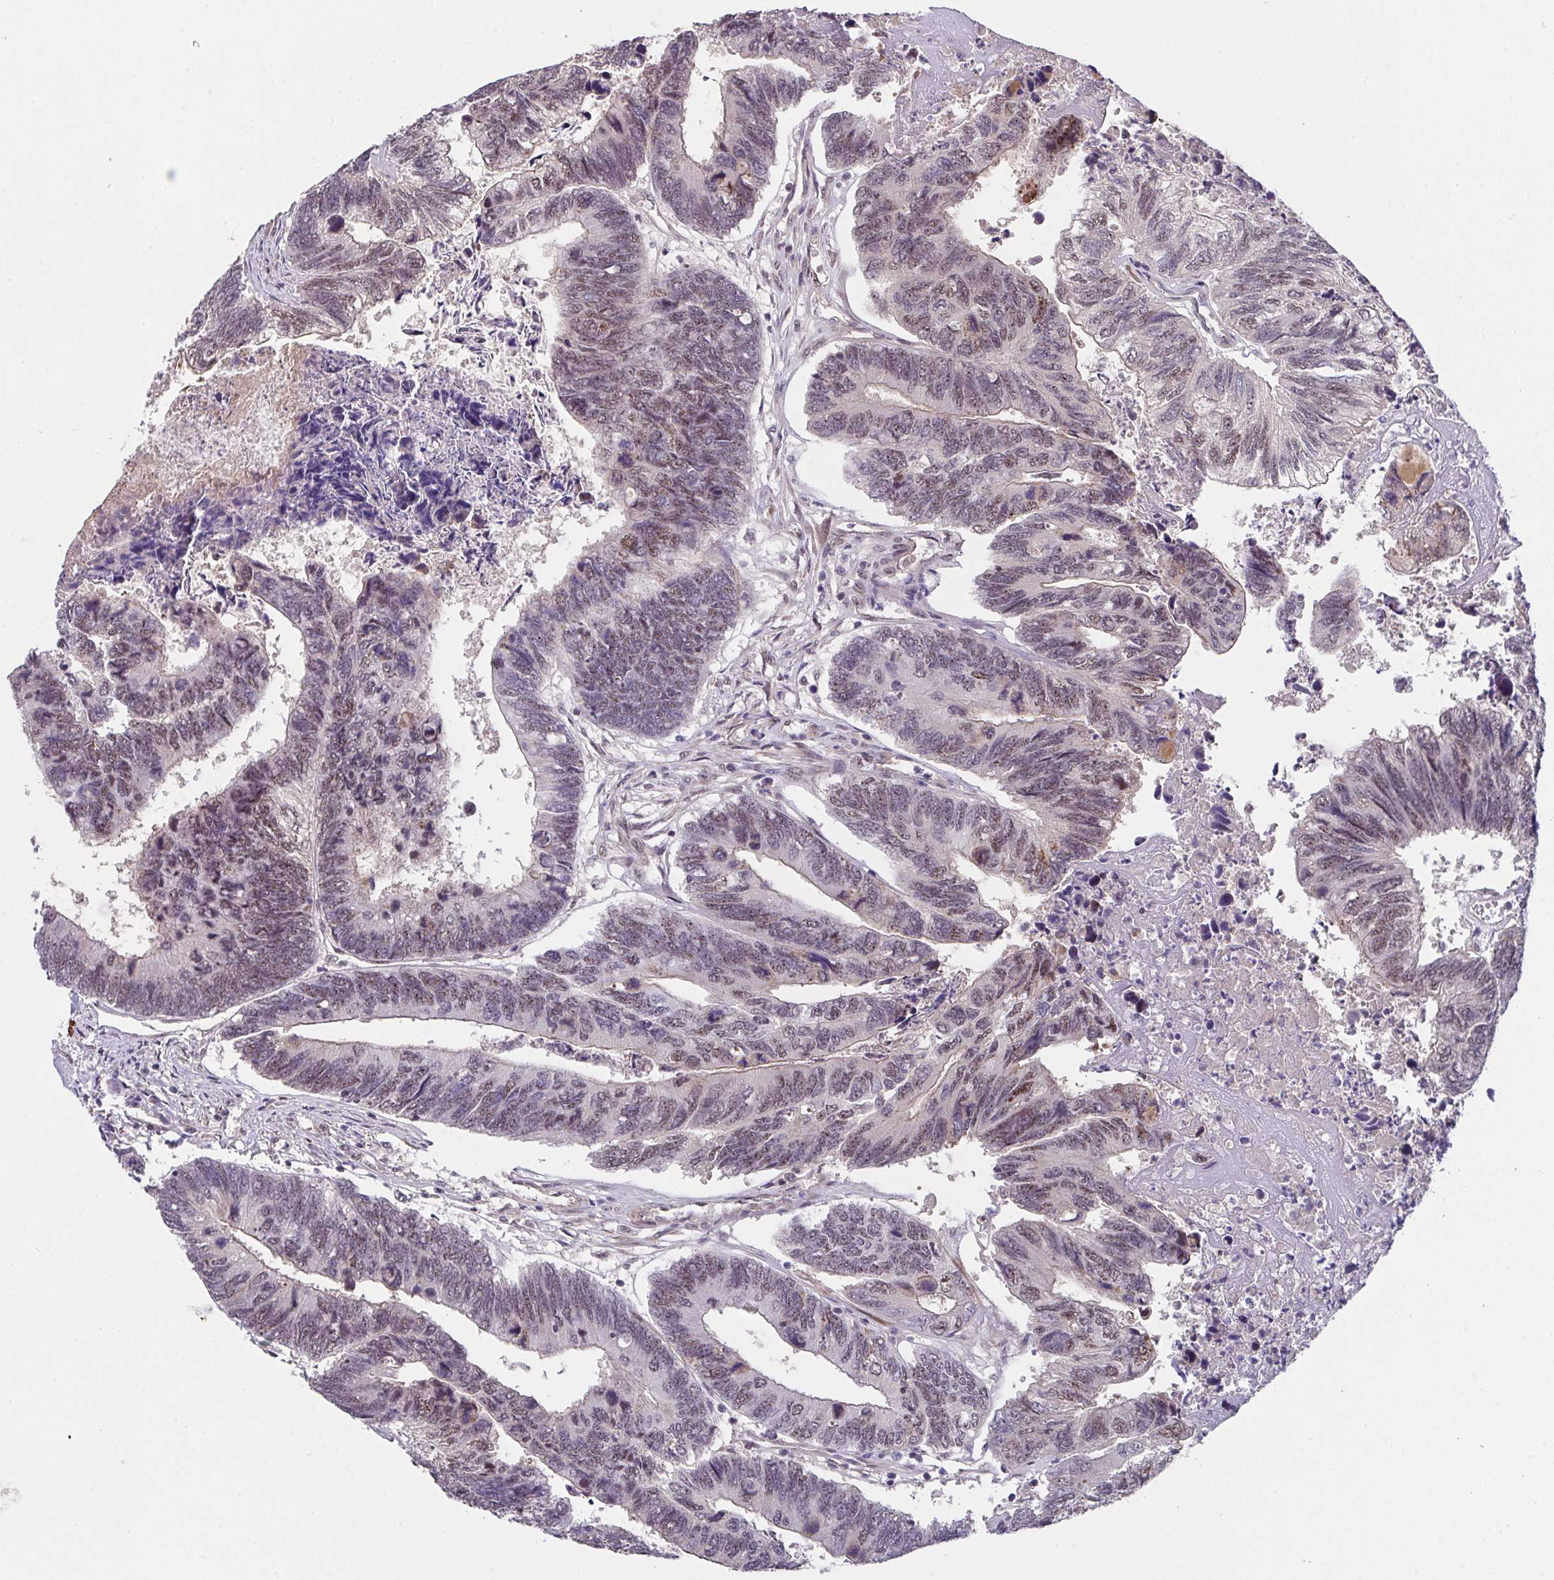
{"staining": {"intensity": "weak", "quantity": "25%-75%", "location": "nuclear"}, "tissue": "colorectal cancer", "cell_type": "Tumor cells", "image_type": "cancer", "snomed": [{"axis": "morphology", "description": "Adenocarcinoma, NOS"}, {"axis": "topography", "description": "Colon"}], "caption": "Brown immunohistochemical staining in adenocarcinoma (colorectal) reveals weak nuclear expression in approximately 25%-75% of tumor cells. The protein of interest is stained brown, and the nuclei are stained in blue (DAB (3,3'-diaminobenzidine) IHC with brightfield microscopy, high magnification).", "gene": "RBBP6", "patient": {"sex": "female", "age": 67}}